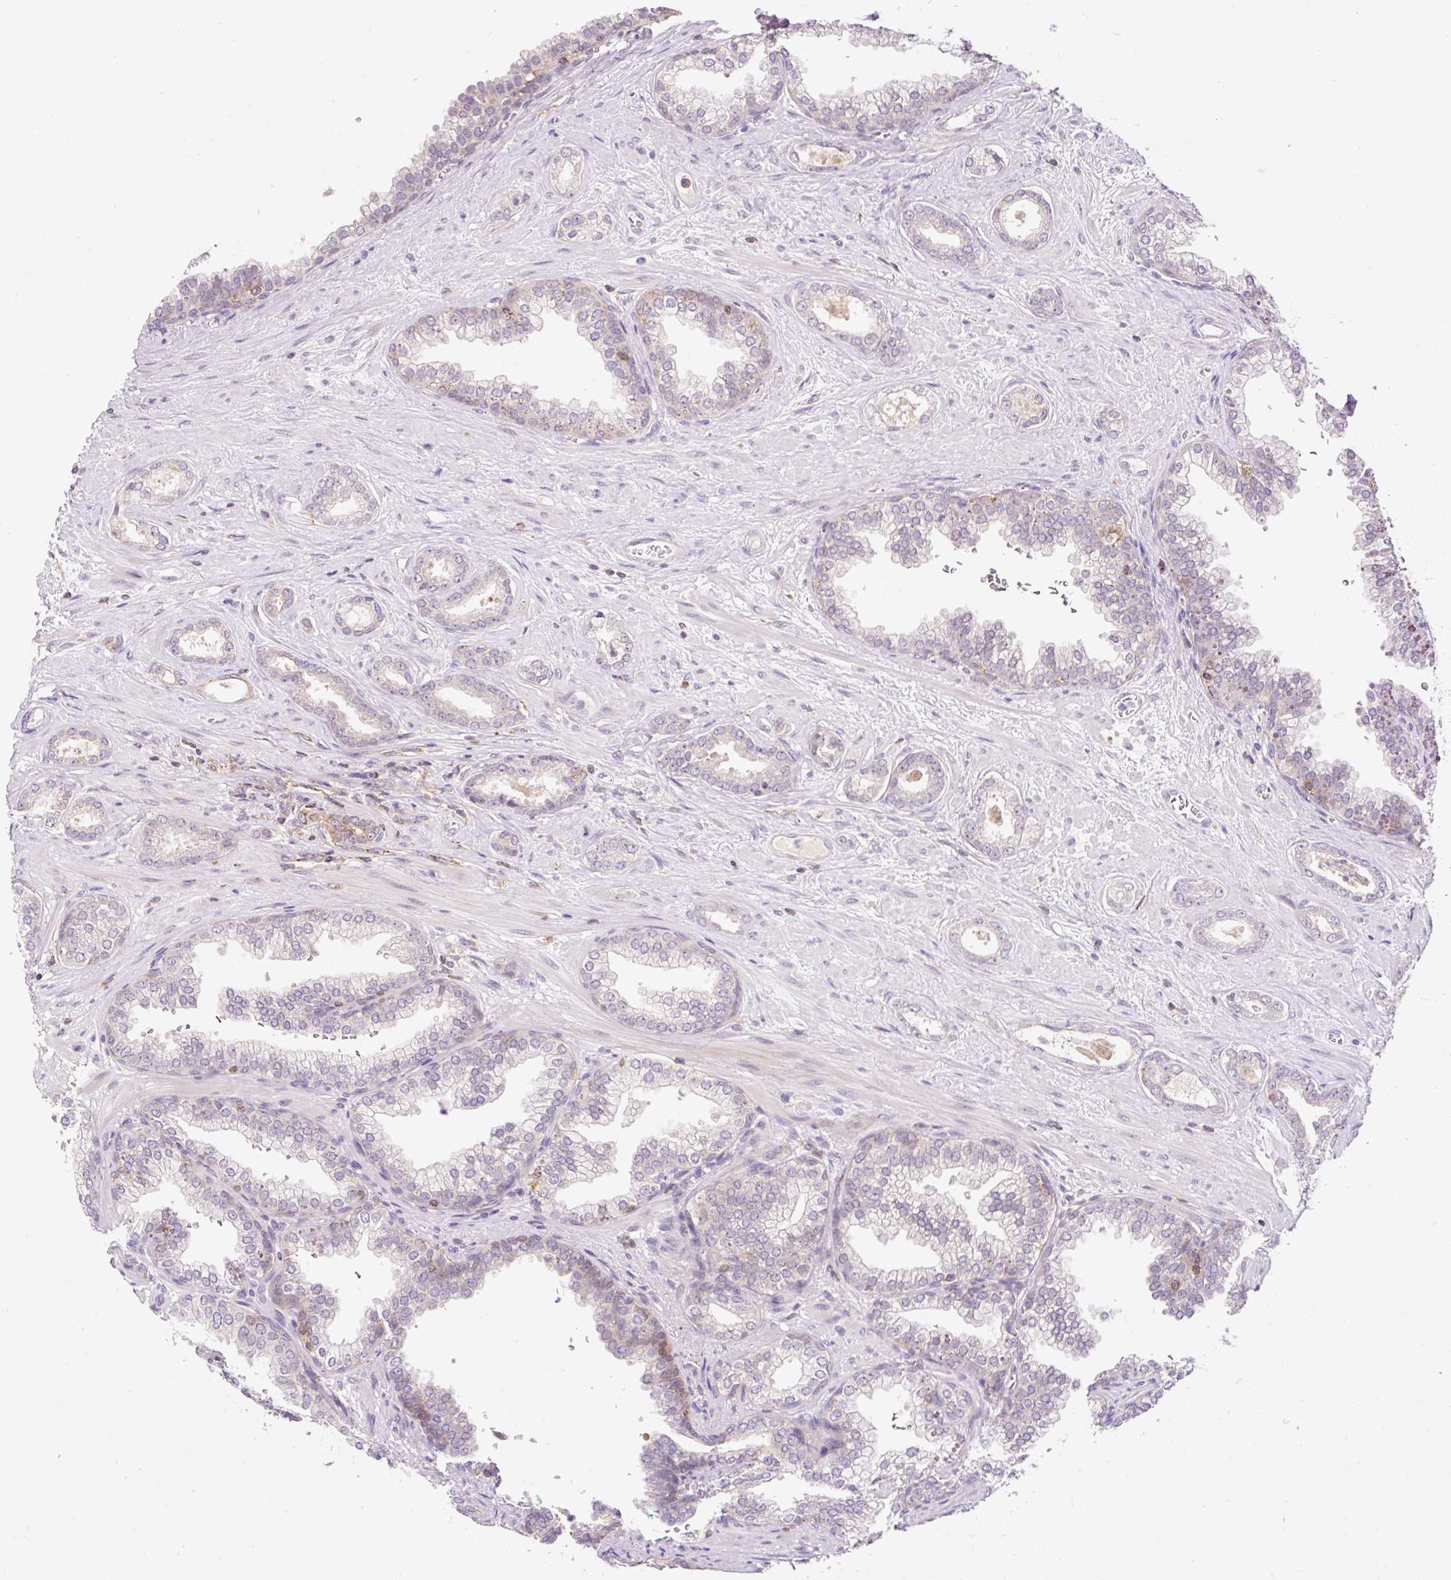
{"staining": {"intensity": "negative", "quantity": "none", "location": "none"}, "tissue": "prostate cancer", "cell_type": "Tumor cells", "image_type": "cancer", "snomed": [{"axis": "morphology", "description": "Adenocarcinoma, High grade"}, {"axis": "topography", "description": "Prostate"}], "caption": "Protein analysis of prostate adenocarcinoma (high-grade) displays no significant positivity in tumor cells.", "gene": "CARD11", "patient": {"sex": "male", "age": 58}}